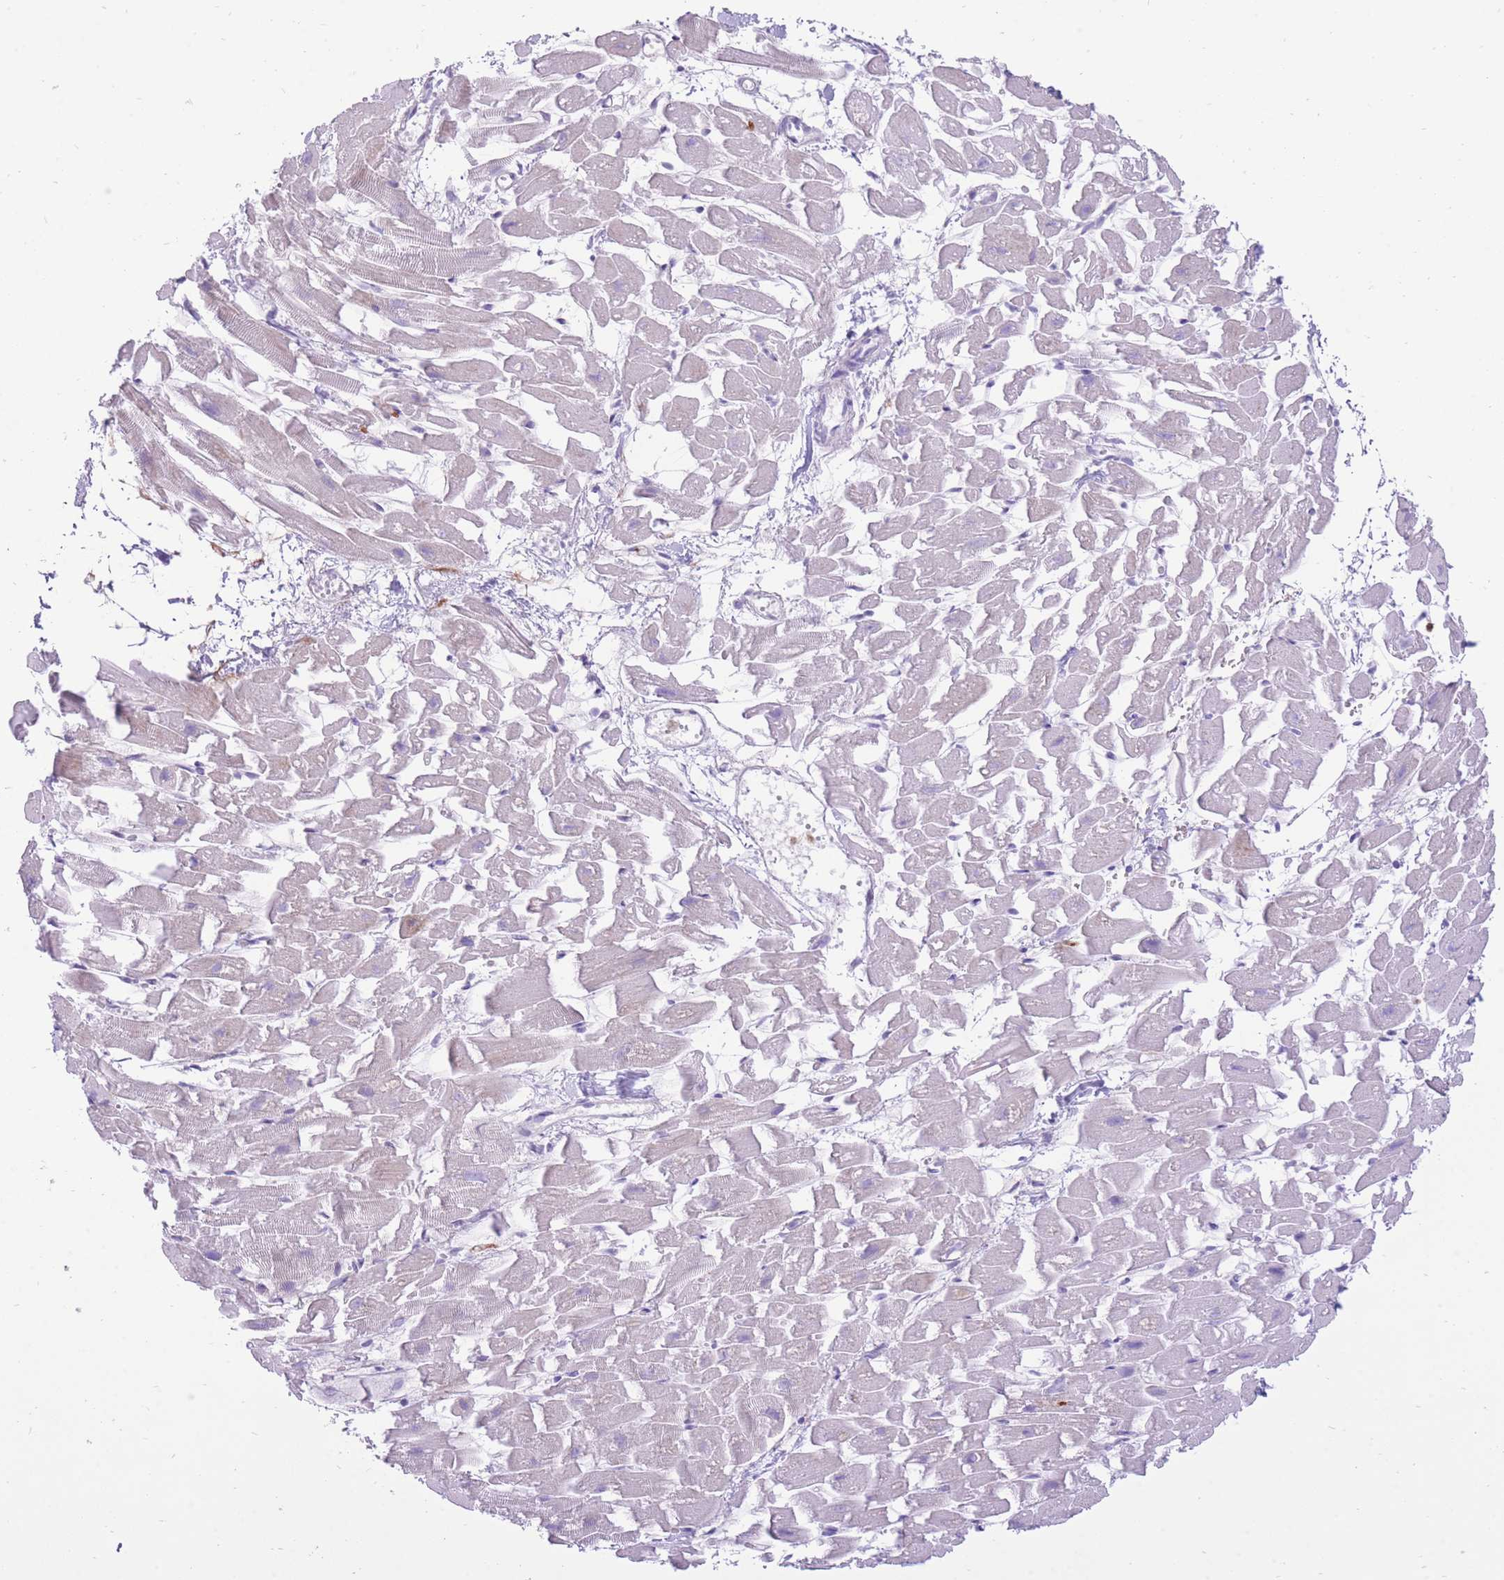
{"staining": {"intensity": "moderate", "quantity": "<25%", "location": "cytoplasmic/membranous"}, "tissue": "heart muscle", "cell_type": "Cardiomyocytes", "image_type": "normal", "snomed": [{"axis": "morphology", "description": "Normal tissue, NOS"}, {"axis": "topography", "description": "Heart"}], "caption": "Protein staining of normal heart muscle exhibits moderate cytoplasmic/membranous expression in about <25% of cardiomyocytes. The protein is stained brown, and the nuclei are stained in blue (DAB IHC with brightfield microscopy, high magnification).", "gene": "MEIS3", "patient": {"sex": "female", "age": 64}}